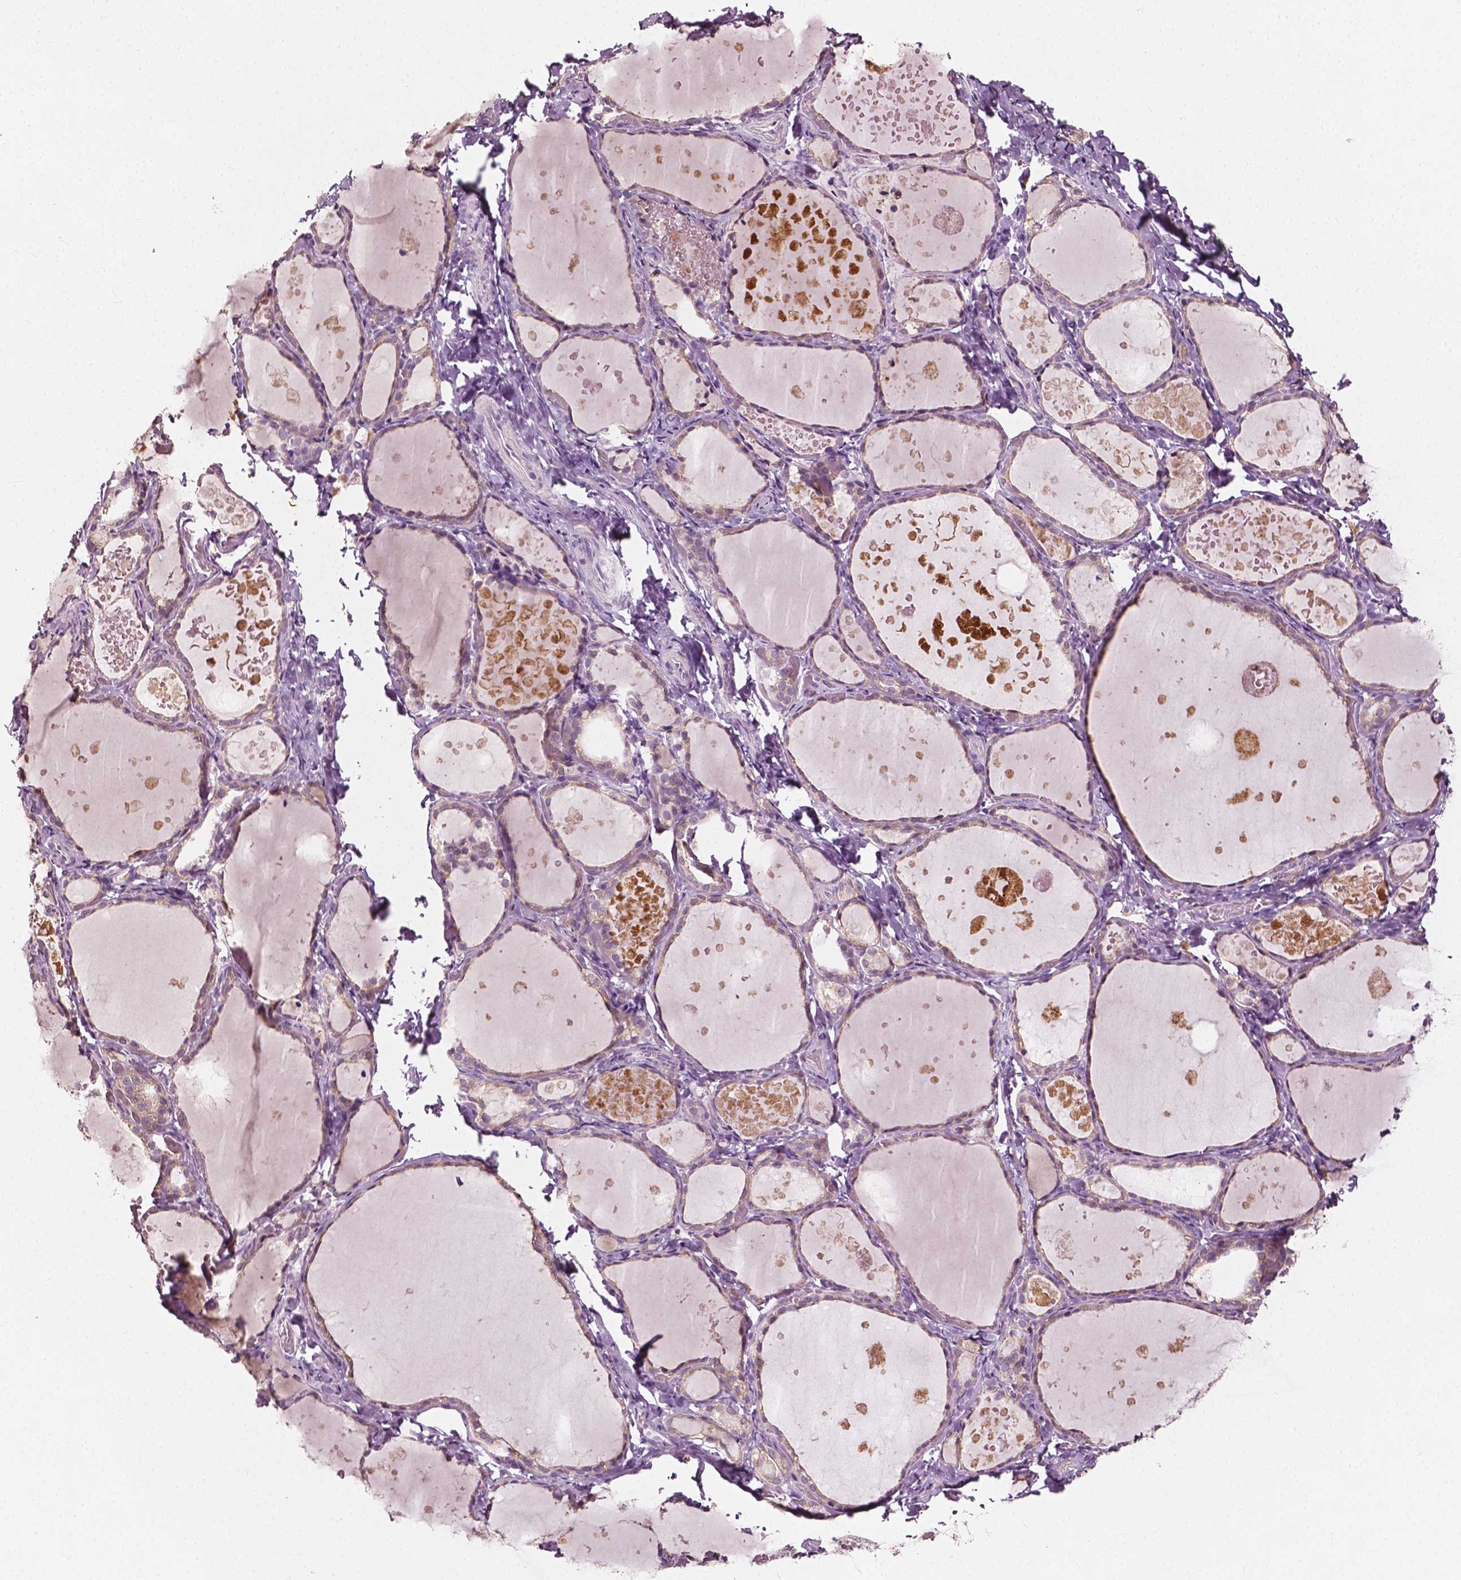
{"staining": {"intensity": "weak", "quantity": "<25%", "location": "cytoplasmic/membranous"}, "tissue": "thyroid gland", "cell_type": "Glandular cells", "image_type": "normal", "snomed": [{"axis": "morphology", "description": "Normal tissue, NOS"}, {"axis": "topography", "description": "Thyroid gland"}], "caption": "The immunohistochemistry image has no significant positivity in glandular cells of thyroid gland.", "gene": "PLA2R1", "patient": {"sex": "female", "age": 56}}